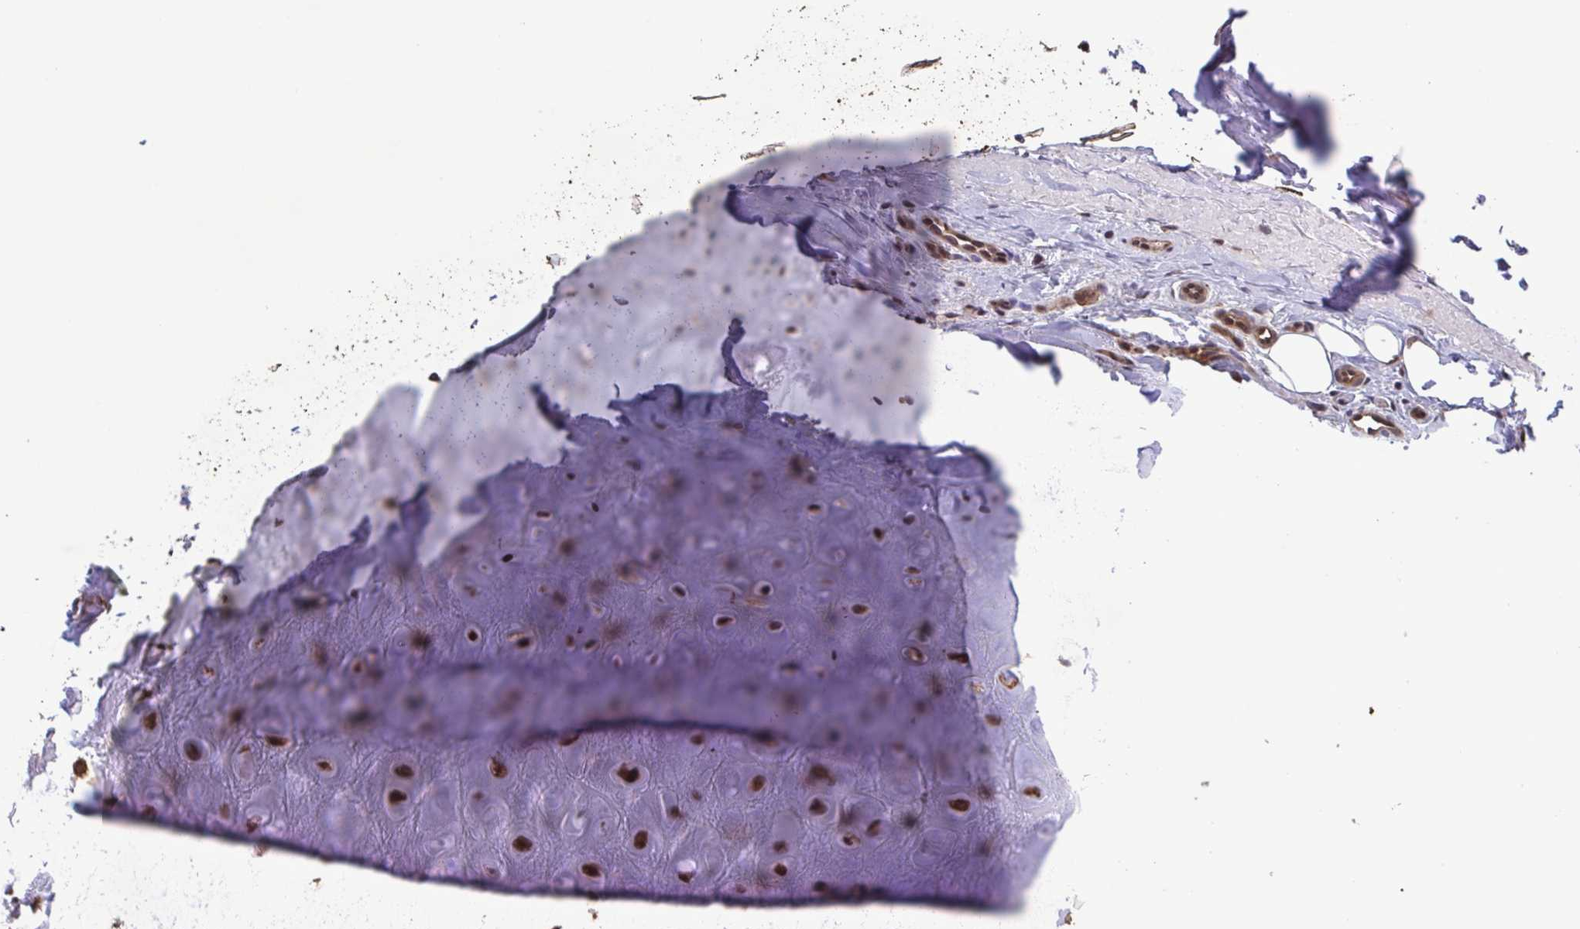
{"staining": {"intensity": "strong", "quantity": "25%-75%", "location": "nuclear"}, "tissue": "soft tissue", "cell_type": "Chondrocytes", "image_type": "normal", "snomed": [{"axis": "morphology", "description": "Normal tissue, NOS"}, {"axis": "topography", "description": "Cartilage tissue"}], "caption": "Immunohistochemistry (IHC) image of benign soft tissue stained for a protein (brown), which demonstrates high levels of strong nuclear positivity in approximately 25%-75% of chondrocytes.", "gene": "SEC63", "patient": {"sex": "male", "age": 65}}